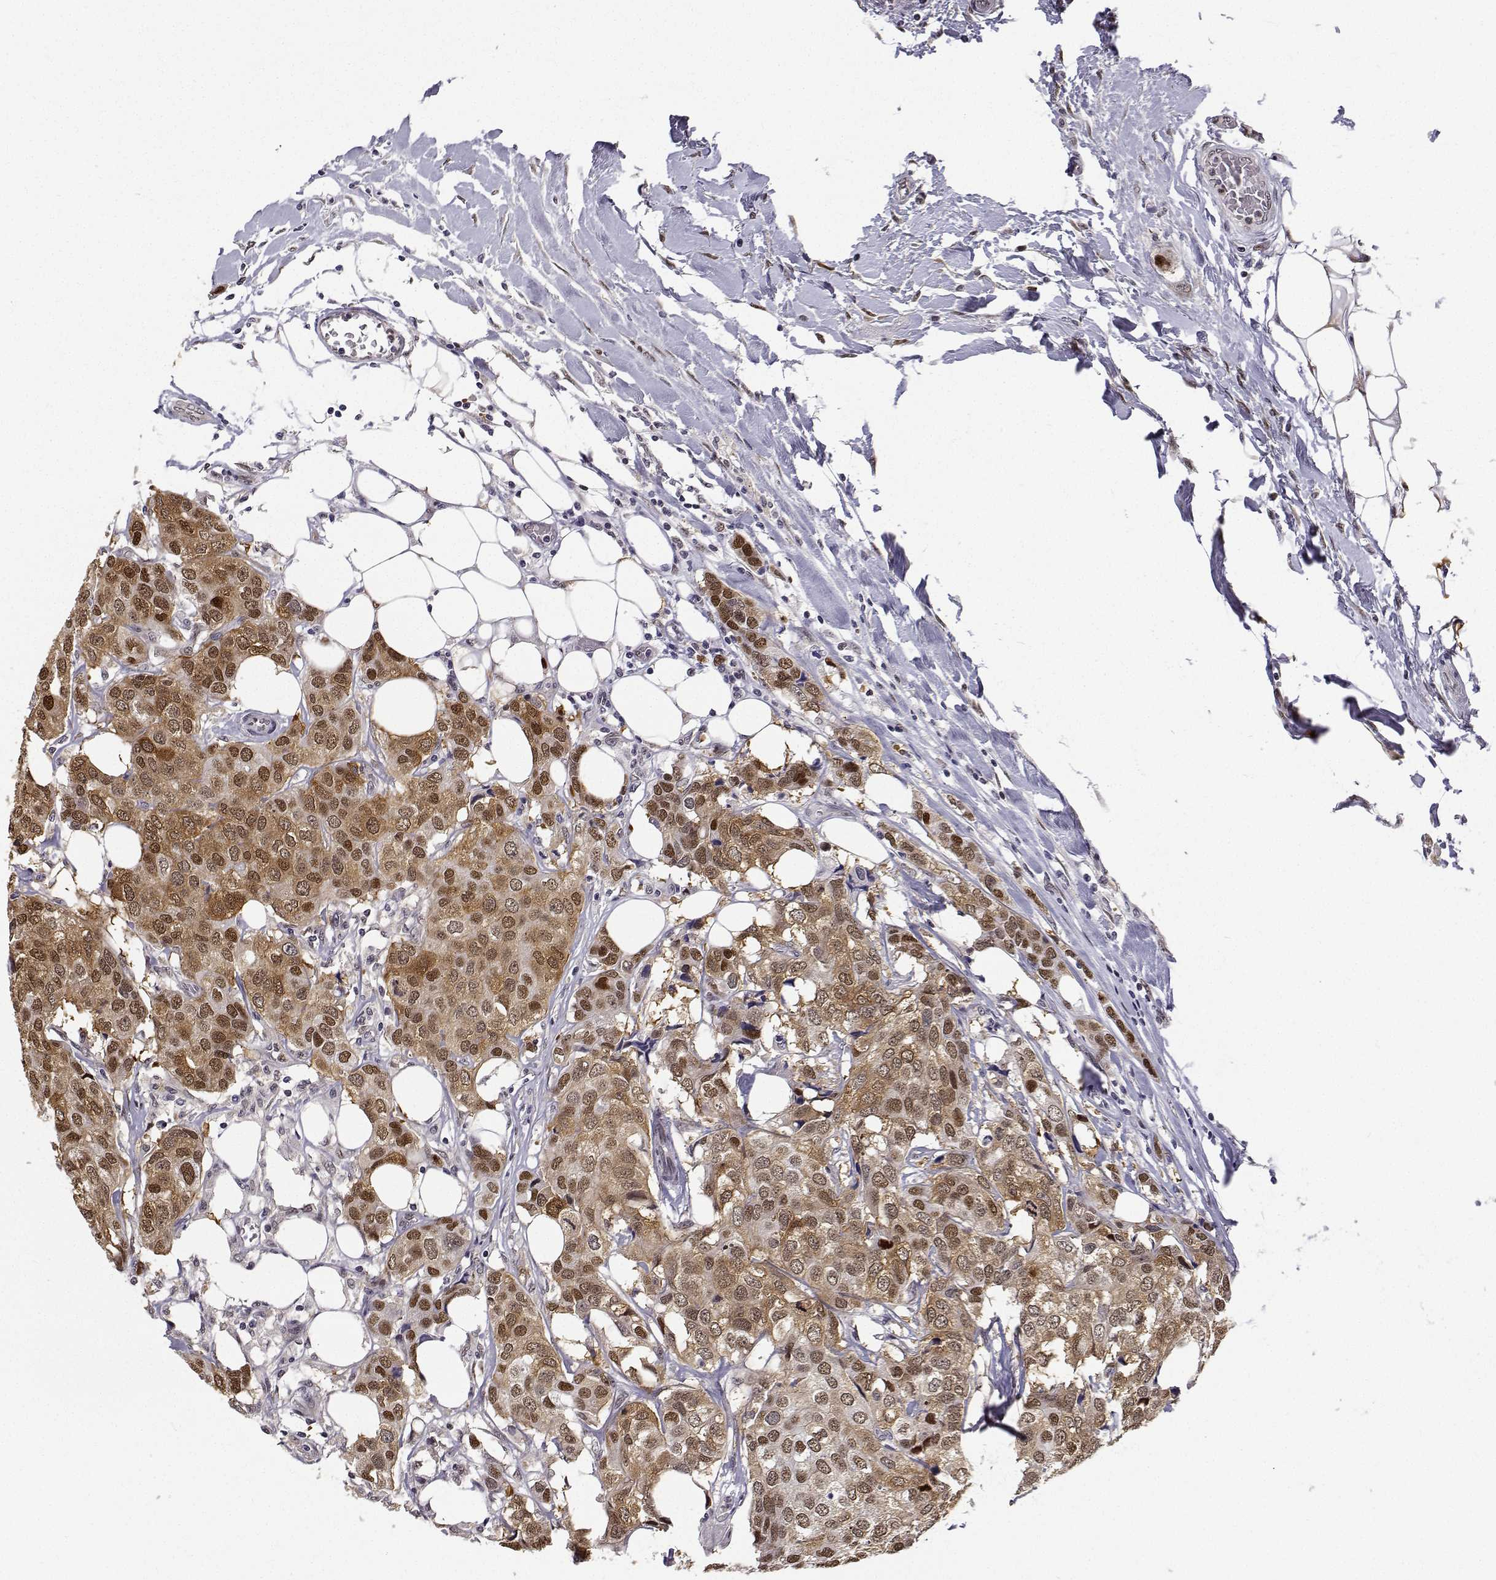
{"staining": {"intensity": "moderate", "quantity": ">75%", "location": "cytoplasmic/membranous,nuclear"}, "tissue": "breast cancer", "cell_type": "Tumor cells", "image_type": "cancer", "snomed": [{"axis": "morphology", "description": "Duct carcinoma"}, {"axis": "topography", "description": "Breast"}], "caption": "Brown immunohistochemical staining in breast invasive ductal carcinoma demonstrates moderate cytoplasmic/membranous and nuclear expression in about >75% of tumor cells.", "gene": "PHGDH", "patient": {"sex": "female", "age": 80}}